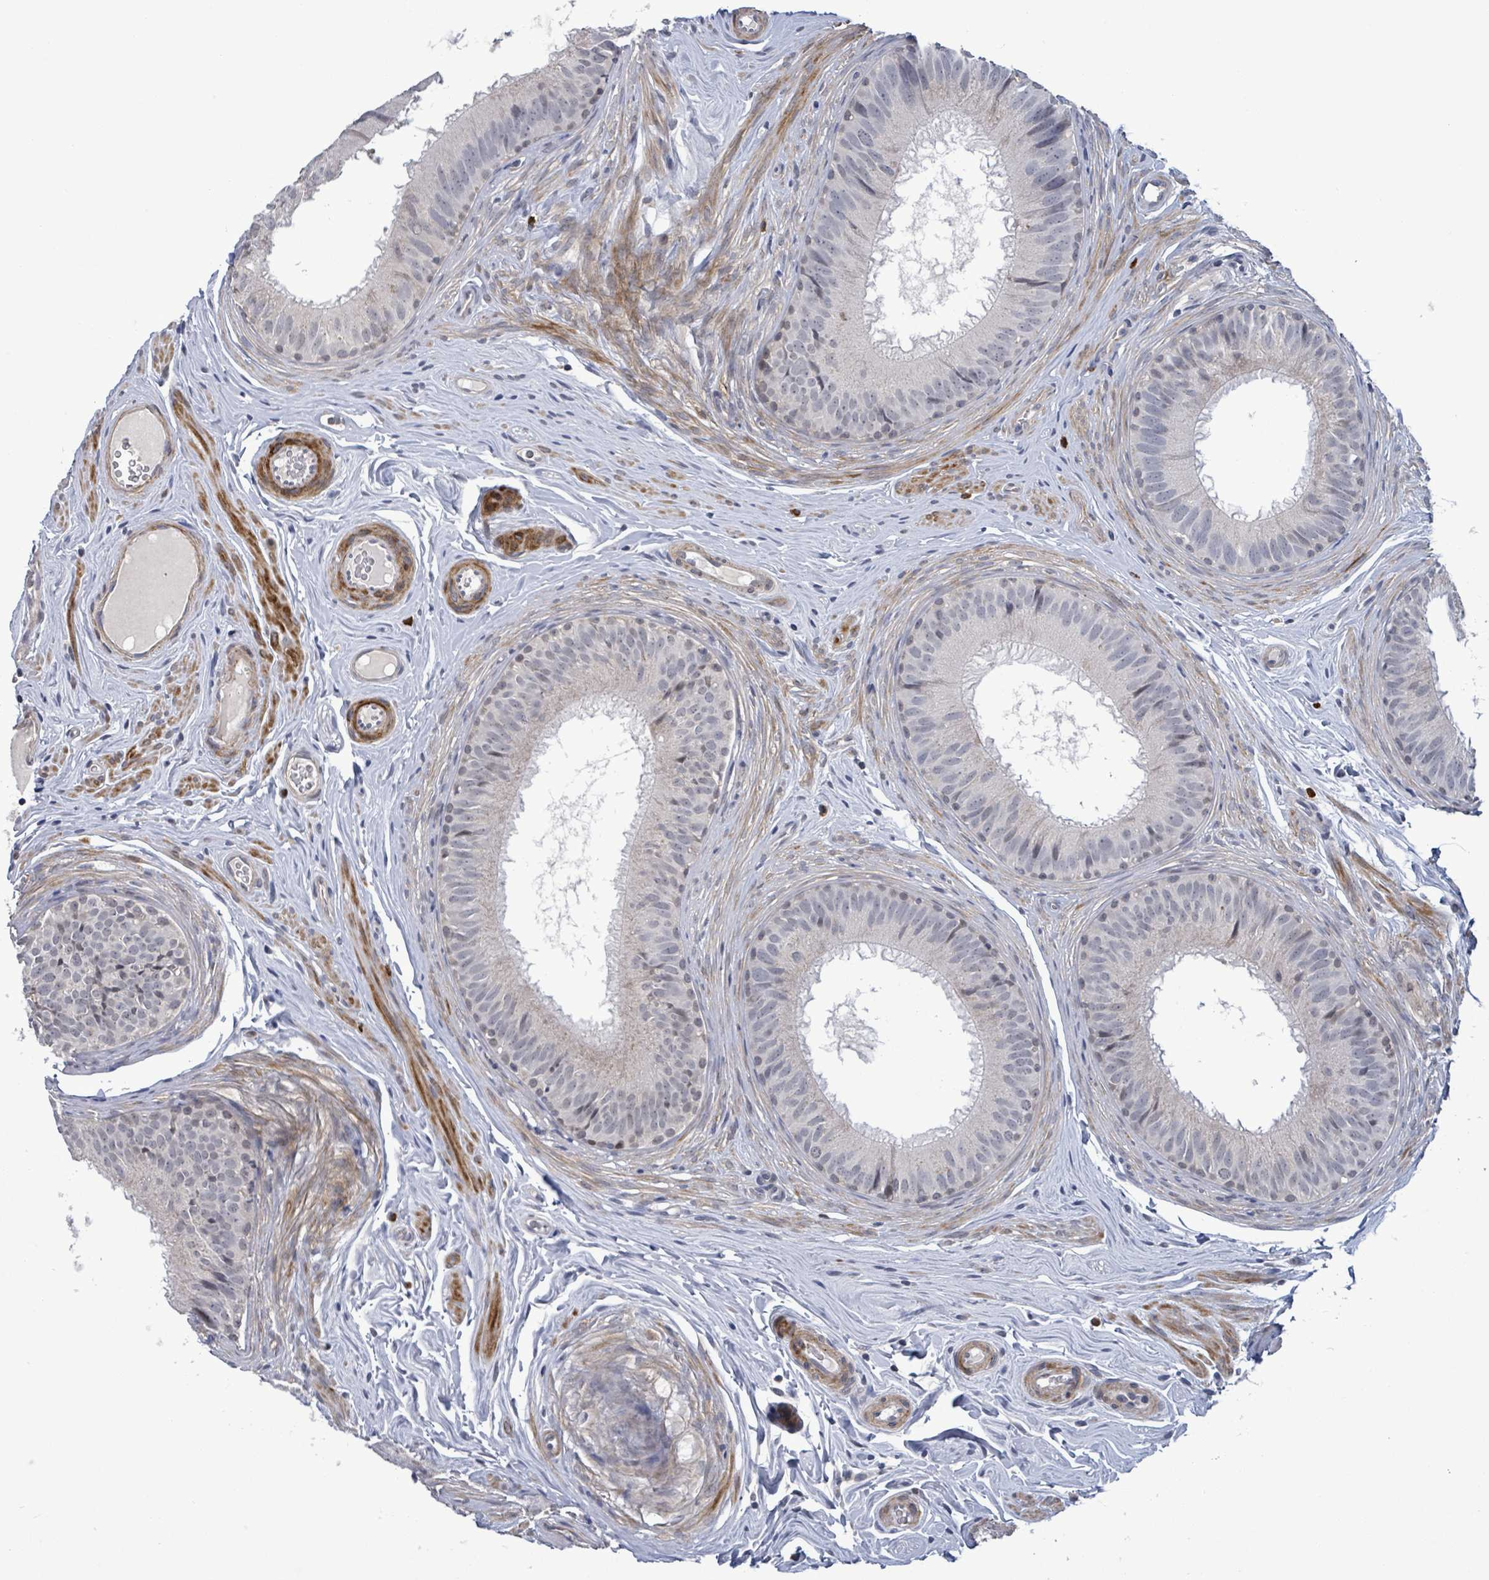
{"staining": {"intensity": "negative", "quantity": "none", "location": "none"}, "tissue": "epididymis", "cell_type": "Glandular cells", "image_type": "normal", "snomed": [{"axis": "morphology", "description": "Normal tissue, NOS"}, {"axis": "topography", "description": "Epididymis, spermatic cord, NOS"}], "caption": "Protein analysis of unremarkable epididymis shows no significant positivity in glandular cells.", "gene": "AMMECR1", "patient": {"sex": "male", "age": 25}}